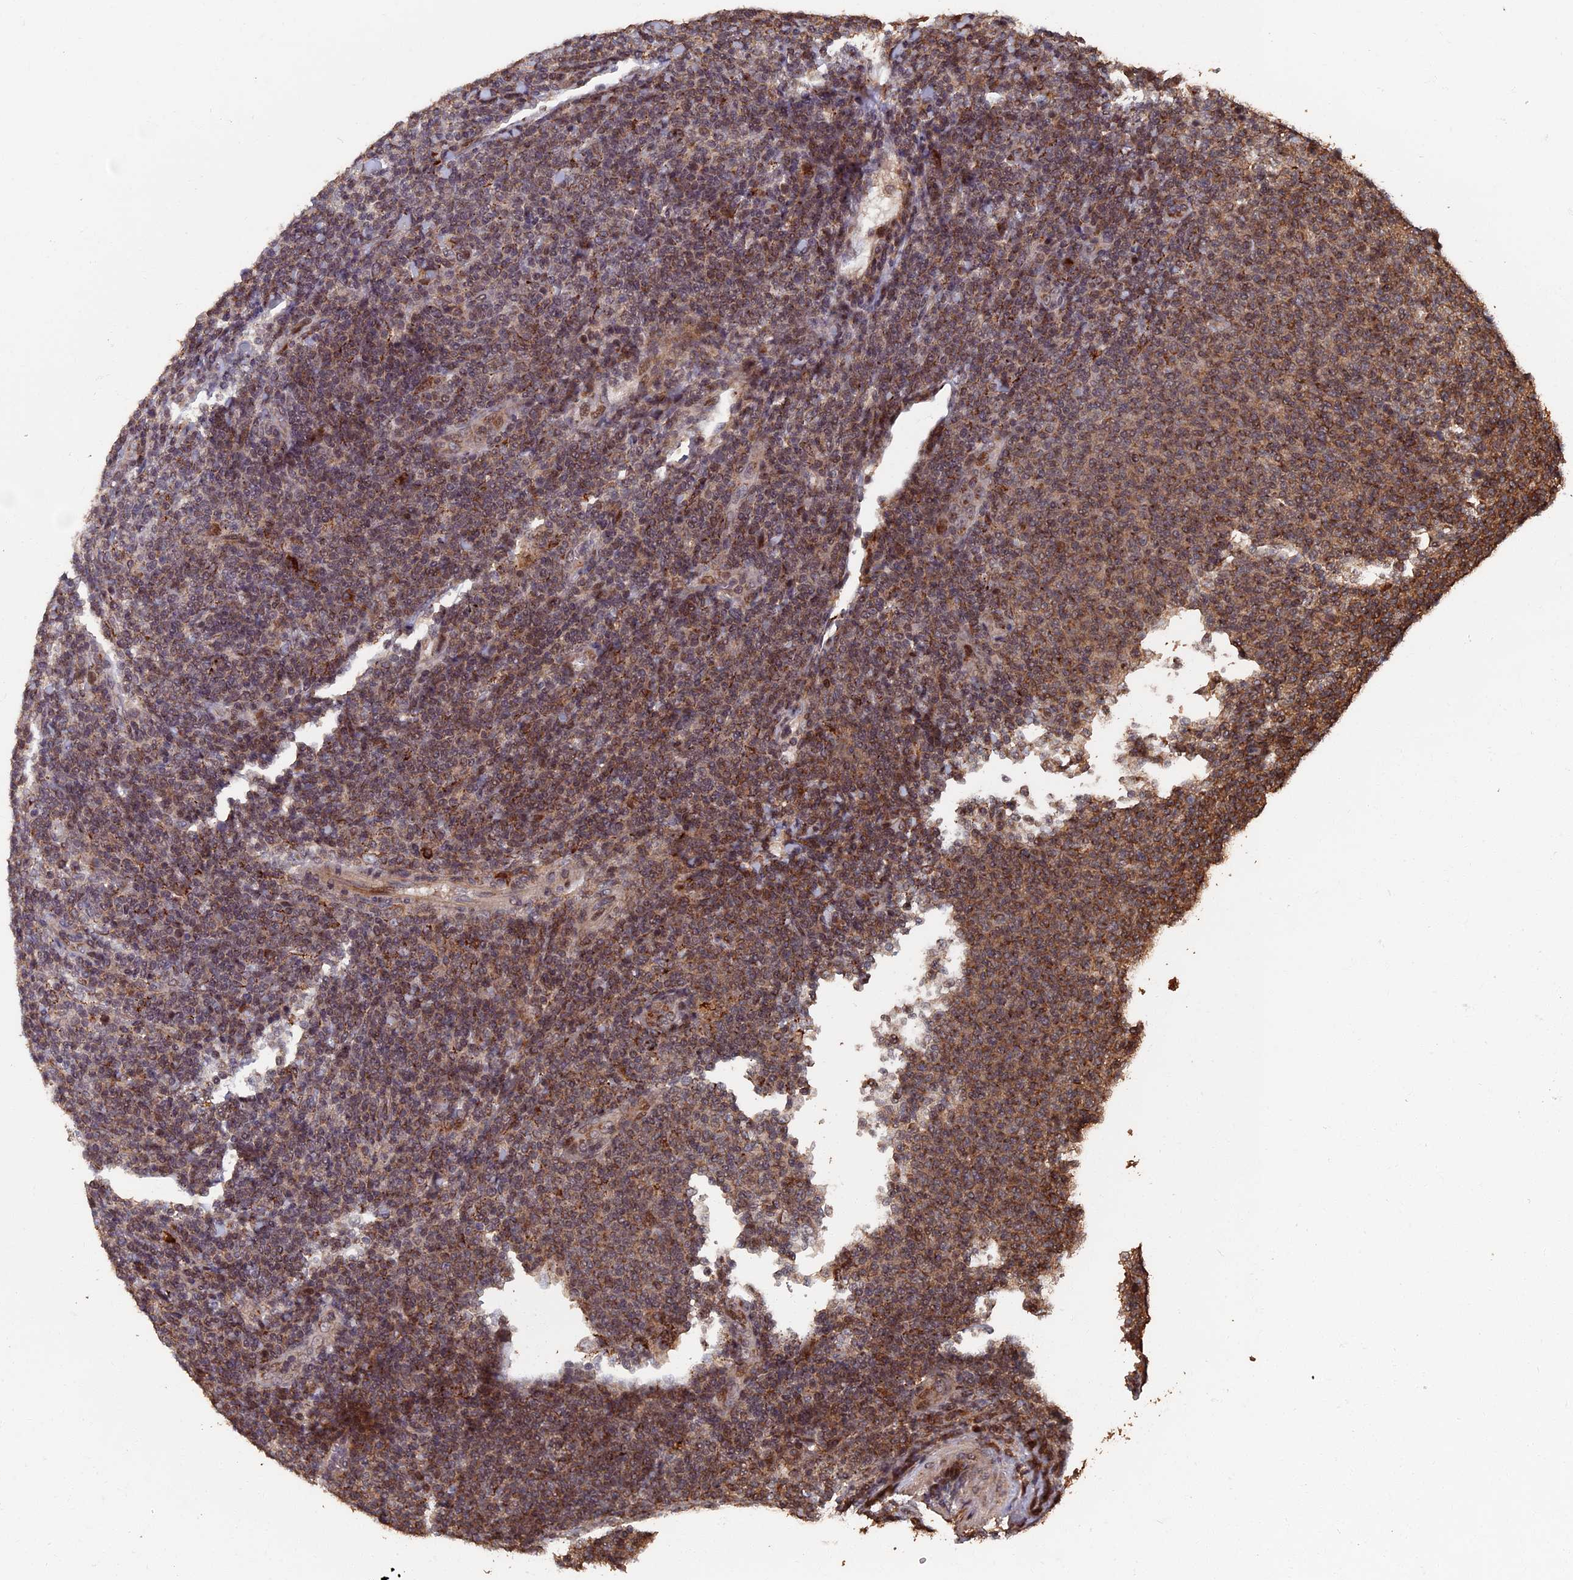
{"staining": {"intensity": "weak", "quantity": "25%-75%", "location": "cytoplasmic/membranous,nuclear"}, "tissue": "lymphoma", "cell_type": "Tumor cells", "image_type": "cancer", "snomed": [{"axis": "morphology", "description": "Malignant lymphoma, non-Hodgkin's type, Low grade"}, {"axis": "topography", "description": "Lymph node"}], "caption": "About 25%-75% of tumor cells in human lymphoma display weak cytoplasmic/membranous and nuclear protein positivity as visualized by brown immunohistochemical staining.", "gene": "RASGRF1", "patient": {"sex": "male", "age": 66}}